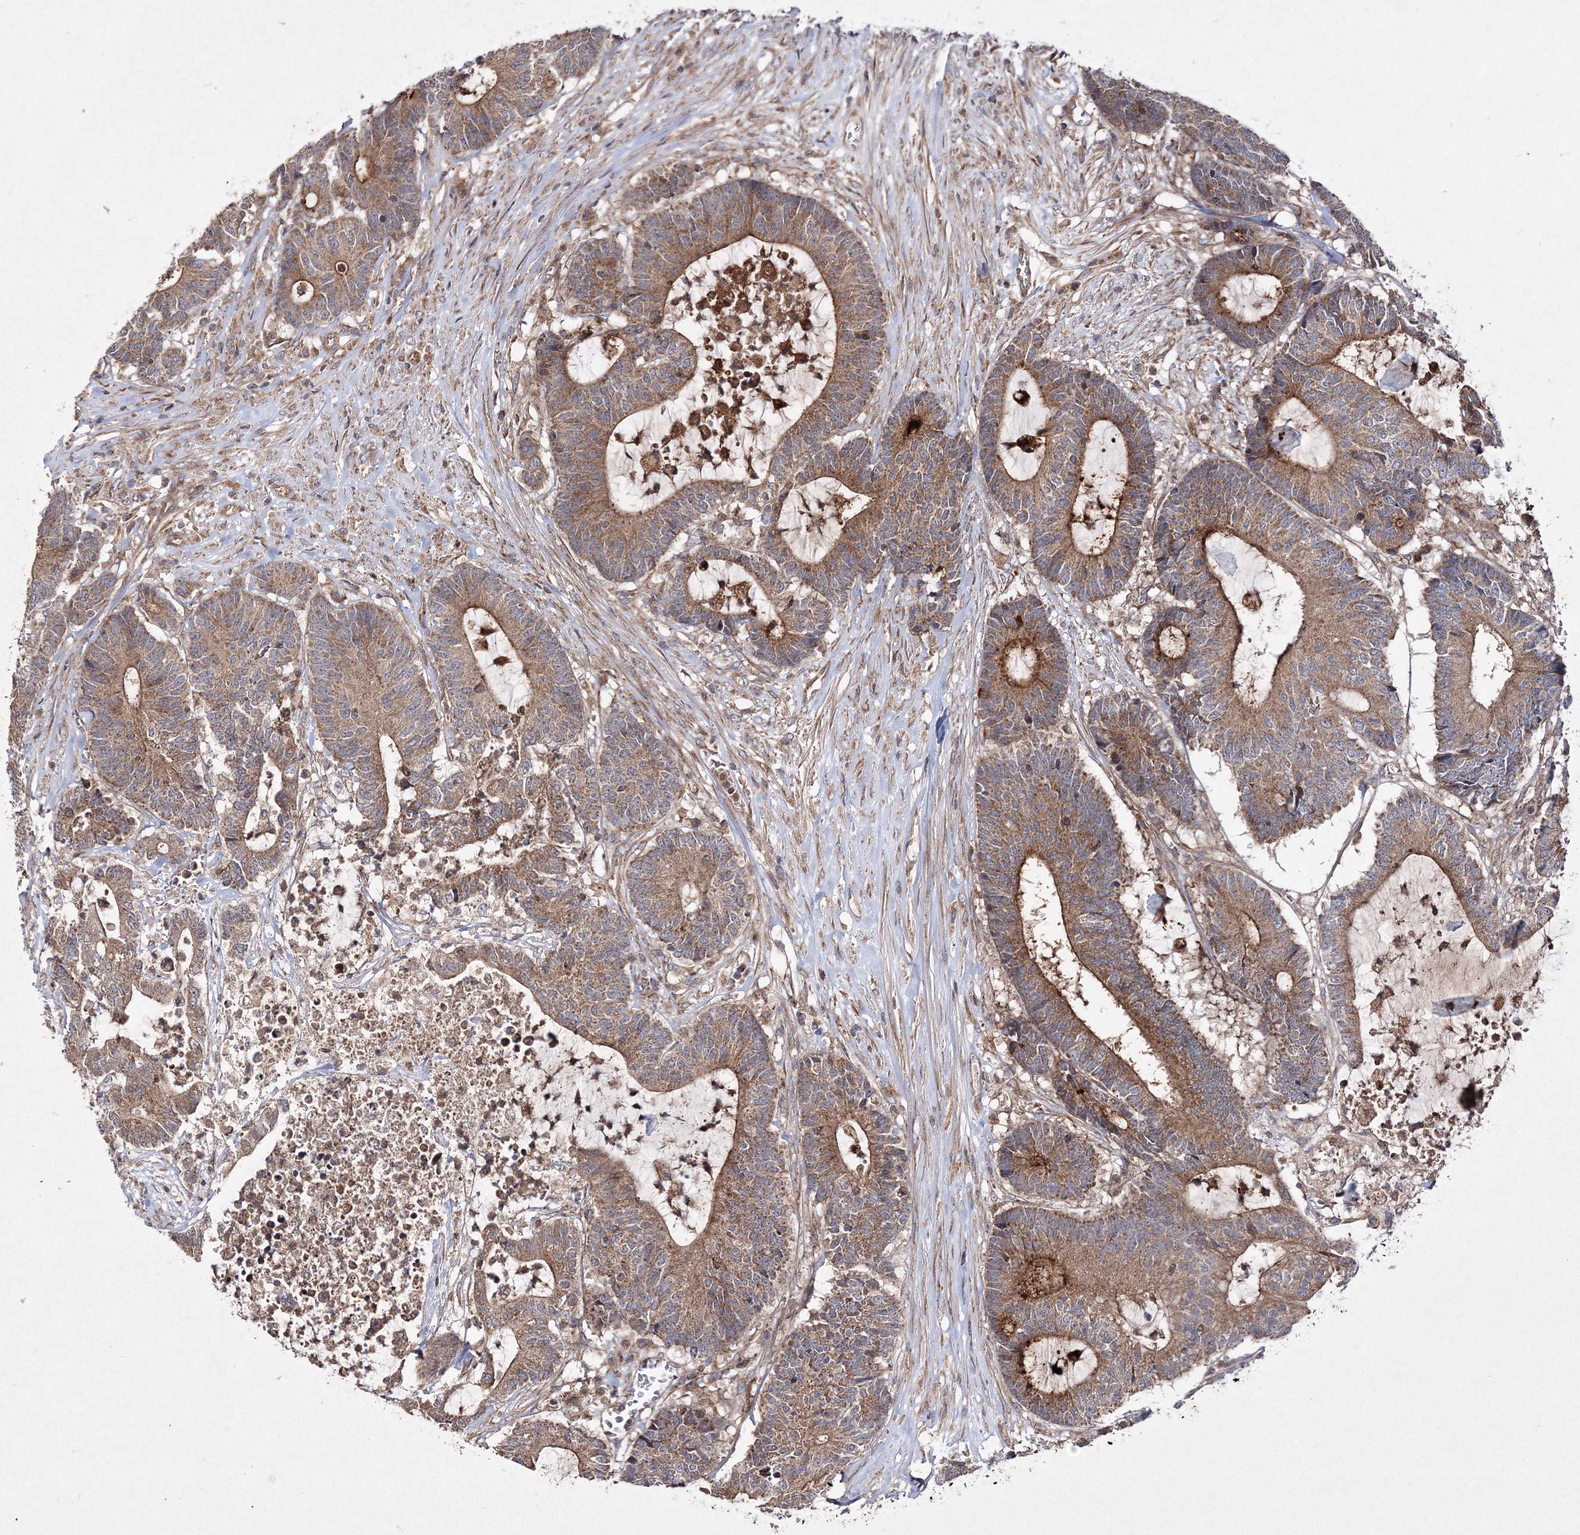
{"staining": {"intensity": "moderate", "quantity": ">75%", "location": "cytoplasmic/membranous"}, "tissue": "colorectal cancer", "cell_type": "Tumor cells", "image_type": "cancer", "snomed": [{"axis": "morphology", "description": "Adenocarcinoma, NOS"}, {"axis": "topography", "description": "Colon"}], "caption": "Immunohistochemistry image of human colorectal adenocarcinoma stained for a protein (brown), which exhibits medium levels of moderate cytoplasmic/membranous expression in approximately >75% of tumor cells.", "gene": "DNAJC13", "patient": {"sex": "female", "age": 84}}